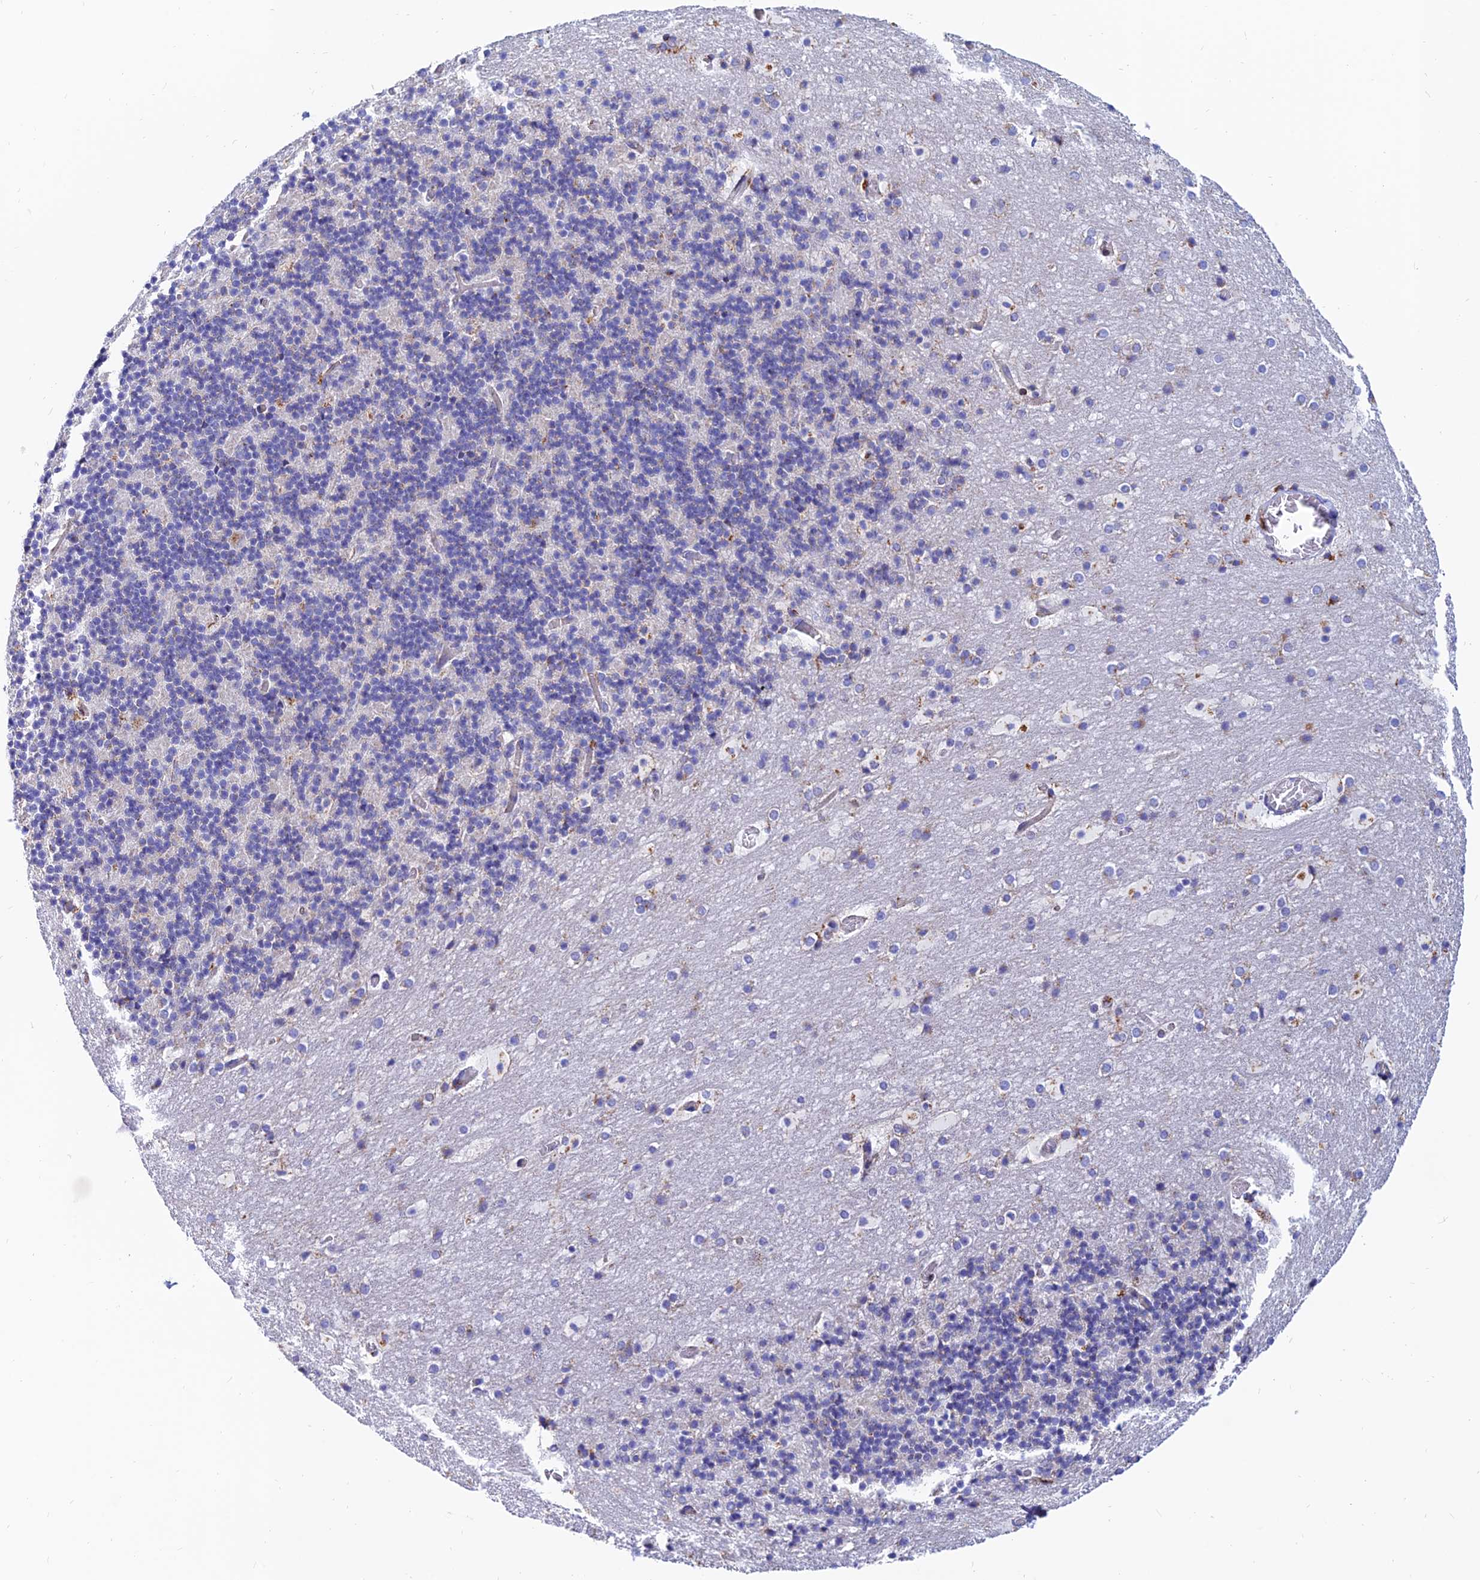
{"staining": {"intensity": "negative", "quantity": "none", "location": "none"}, "tissue": "cerebellum", "cell_type": "Cells in granular layer", "image_type": "normal", "snomed": [{"axis": "morphology", "description": "Normal tissue, NOS"}, {"axis": "topography", "description": "Cerebellum"}], "caption": "Immunohistochemistry micrograph of unremarkable cerebellum stained for a protein (brown), which displays no expression in cells in granular layer. The staining was performed using DAB to visualize the protein expression in brown, while the nuclei were stained in blue with hematoxylin (Magnification: 20x).", "gene": "SPNS1", "patient": {"sex": "male", "age": 57}}